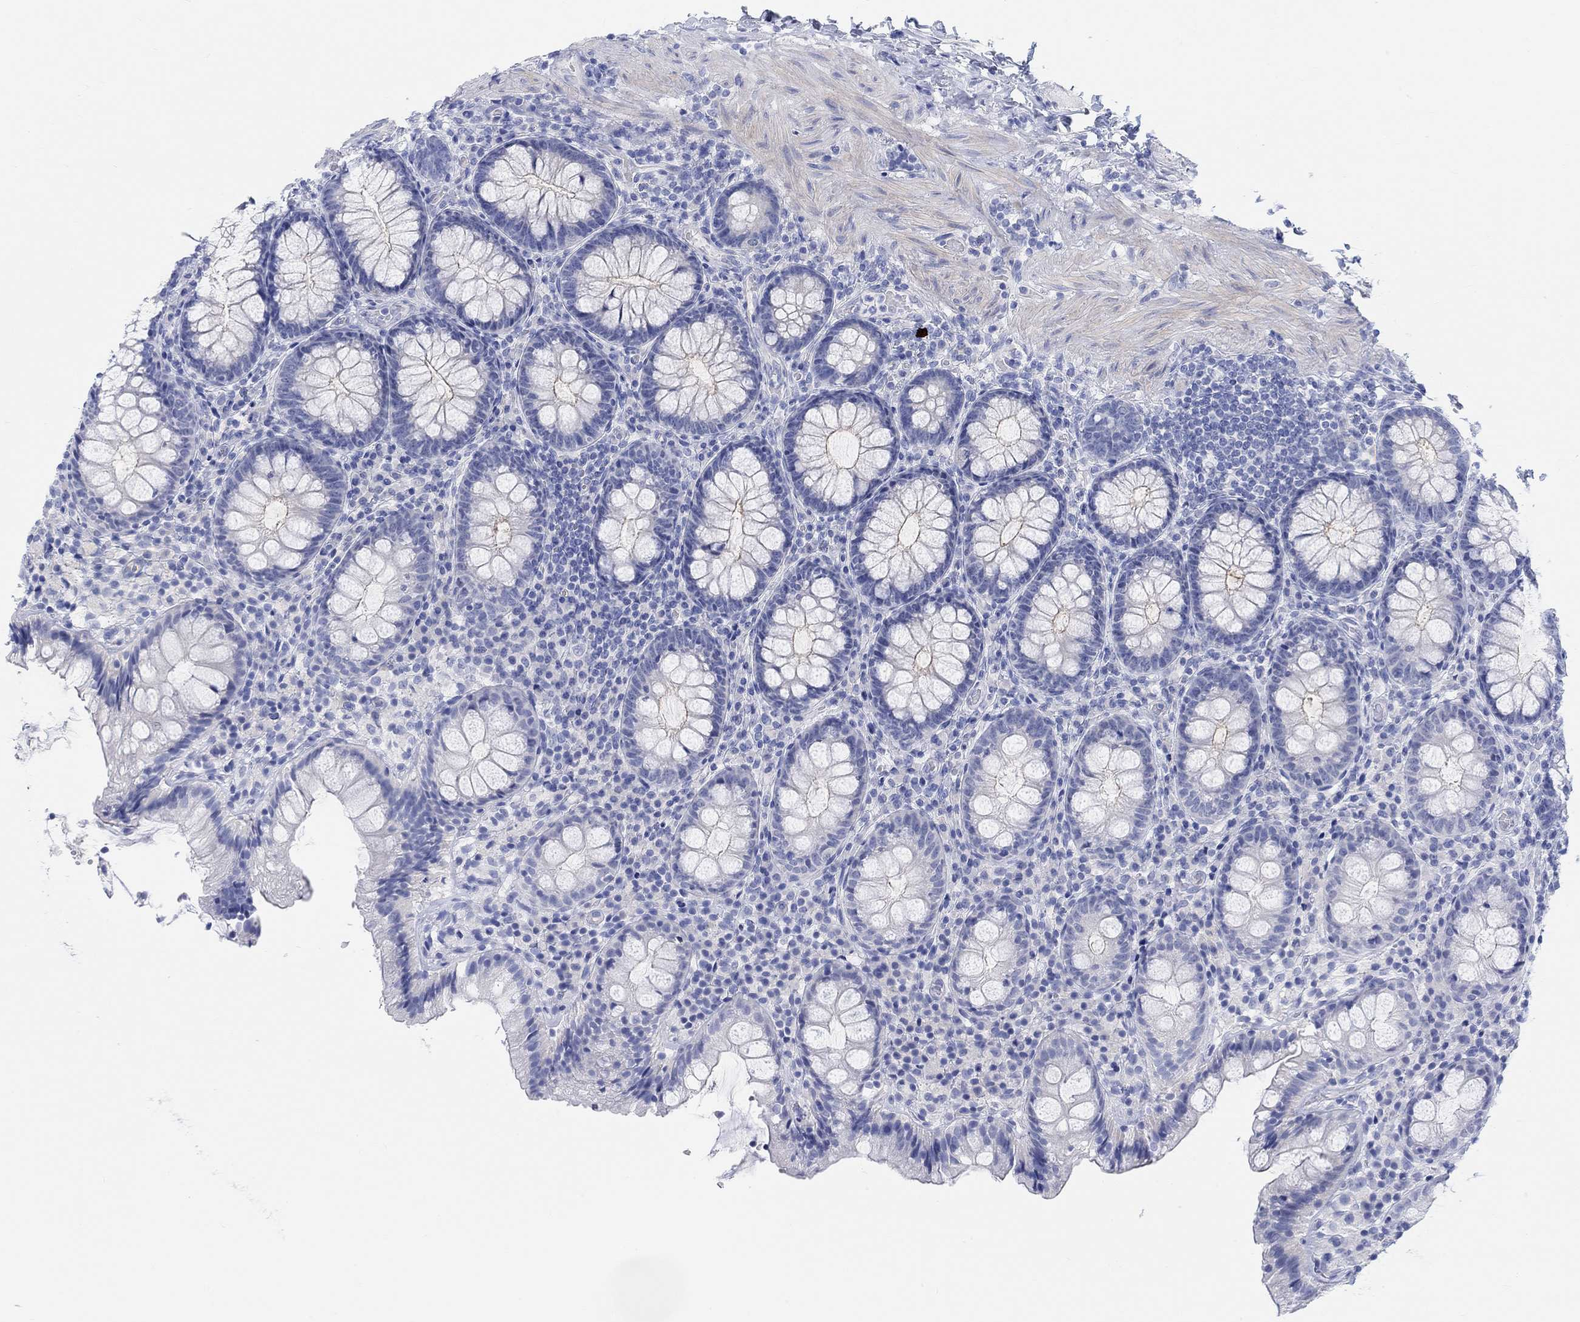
{"staining": {"intensity": "negative", "quantity": "none", "location": "none"}, "tissue": "colon", "cell_type": "Endothelial cells", "image_type": "normal", "snomed": [{"axis": "morphology", "description": "Normal tissue, NOS"}, {"axis": "topography", "description": "Colon"}], "caption": "DAB (3,3'-diaminobenzidine) immunohistochemical staining of benign colon displays no significant staining in endothelial cells.", "gene": "XIRP2", "patient": {"sex": "female", "age": 86}}